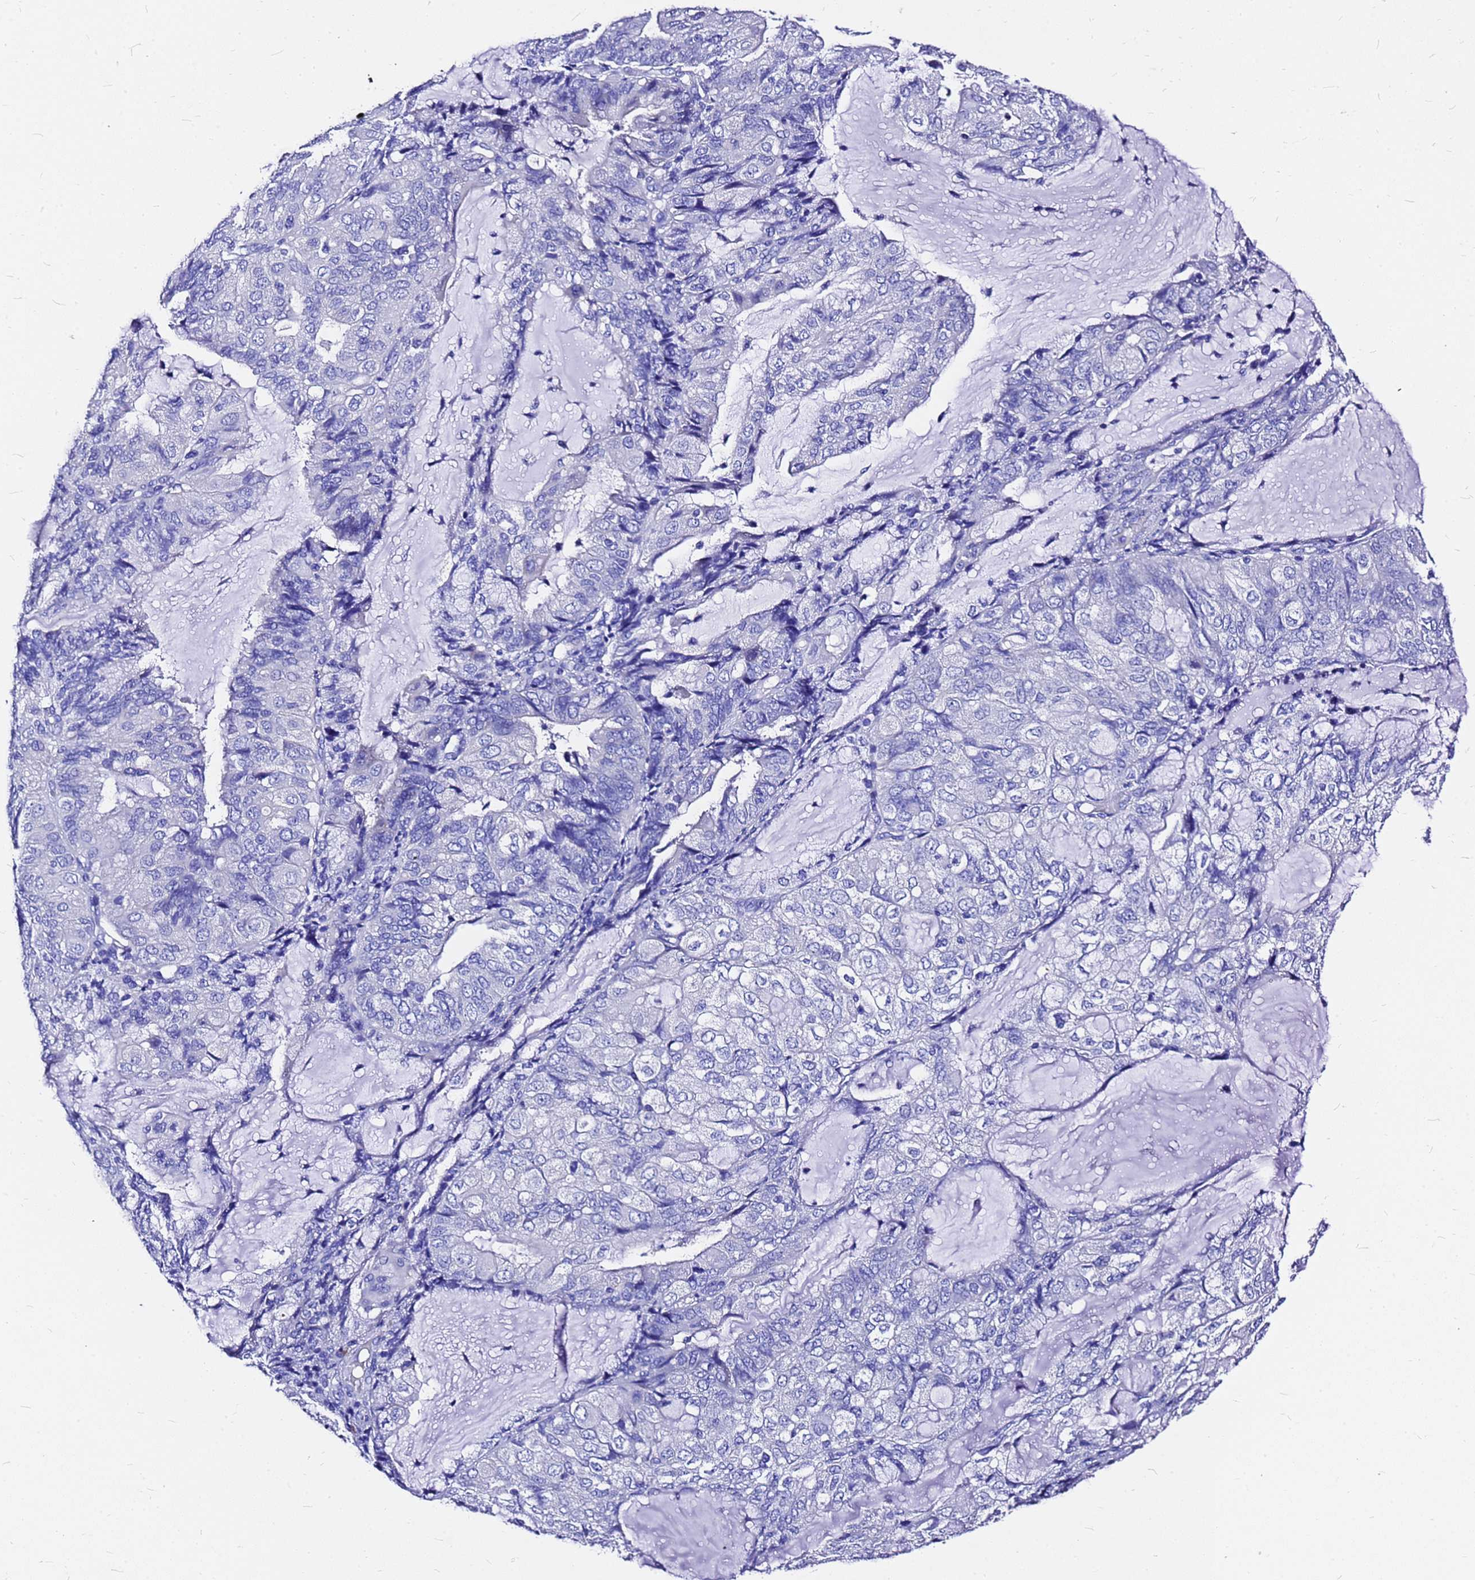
{"staining": {"intensity": "negative", "quantity": "none", "location": "none"}, "tissue": "endometrial cancer", "cell_type": "Tumor cells", "image_type": "cancer", "snomed": [{"axis": "morphology", "description": "Adenocarcinoma, NOS"}, {"axis": "topography", "description": "Endometrium"}], "caption": "This is a photomicrograph of immunohistochemistry staining of endometrial cancer (adenocarcinoma), which shows no positivity in tumor cells.", "gene": "HERC4", "patient": {"sex": "female", "age": 81}}